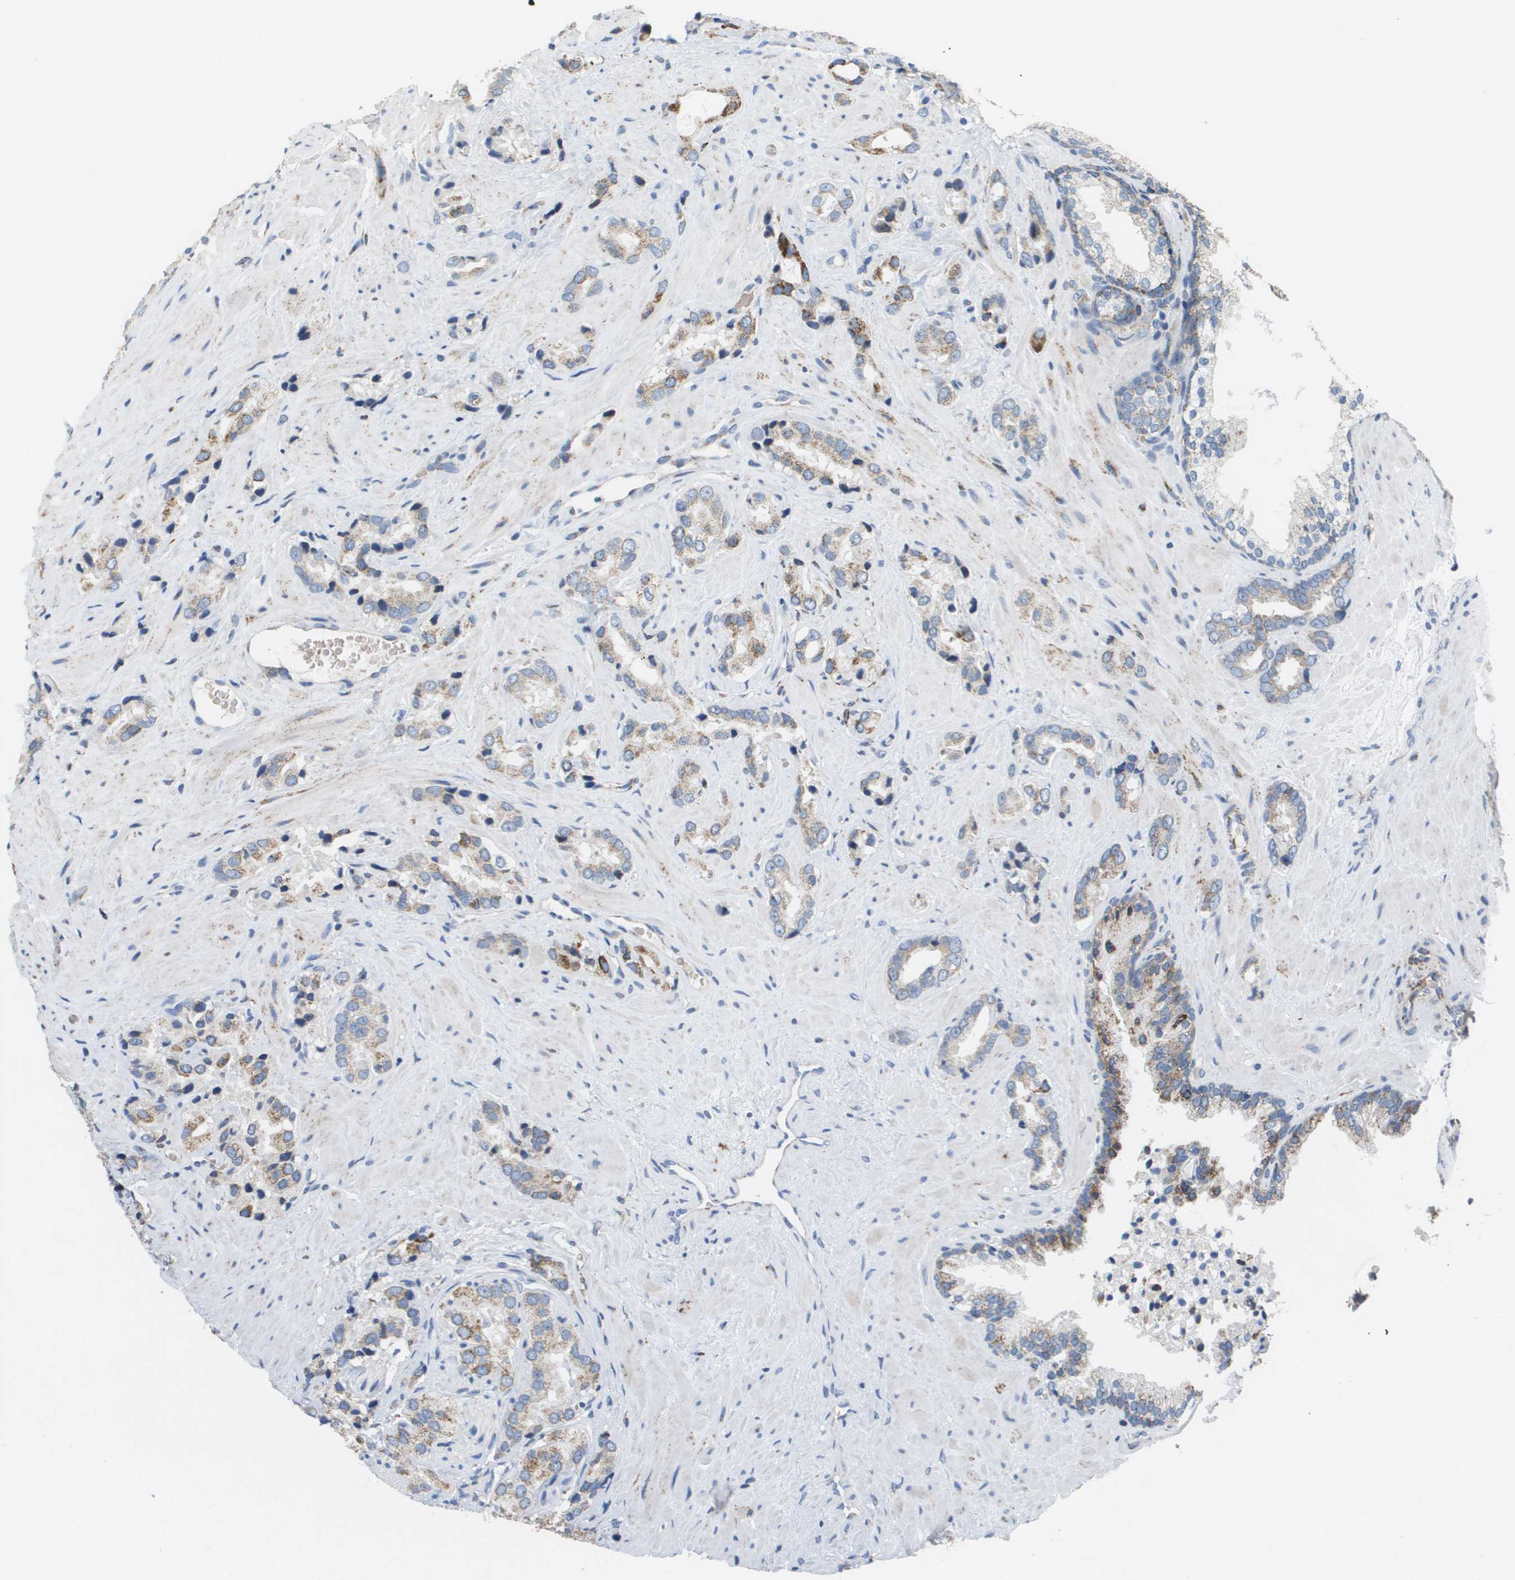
{"staining": {"intensity": "strong", "quantity": "25%-75%", "location": "cytoplasmic/membranous"}, "tissue": "prostate cancer", "cell_type": "Tumor cells", "image_type": "cancer", "snomed": [{"axis": "morphology", "description": "Adenocarcinoma, High grade"}, {"axis": "topography", "description": "Prostate"}], "caption": "Protein expression by immunohistochemistry (IHC) exhibits strong cytoplasmic/membranous expression in approximately 25%-75% of tumor cells in high-grade adenocarcinoma (prostate). (DAB (3,3'-diaminobenzidine) IHC with brightfield microscopy, high magnification).", "gene": "ATP5F1B", "patient": {"sex": "male", "age": 64}}